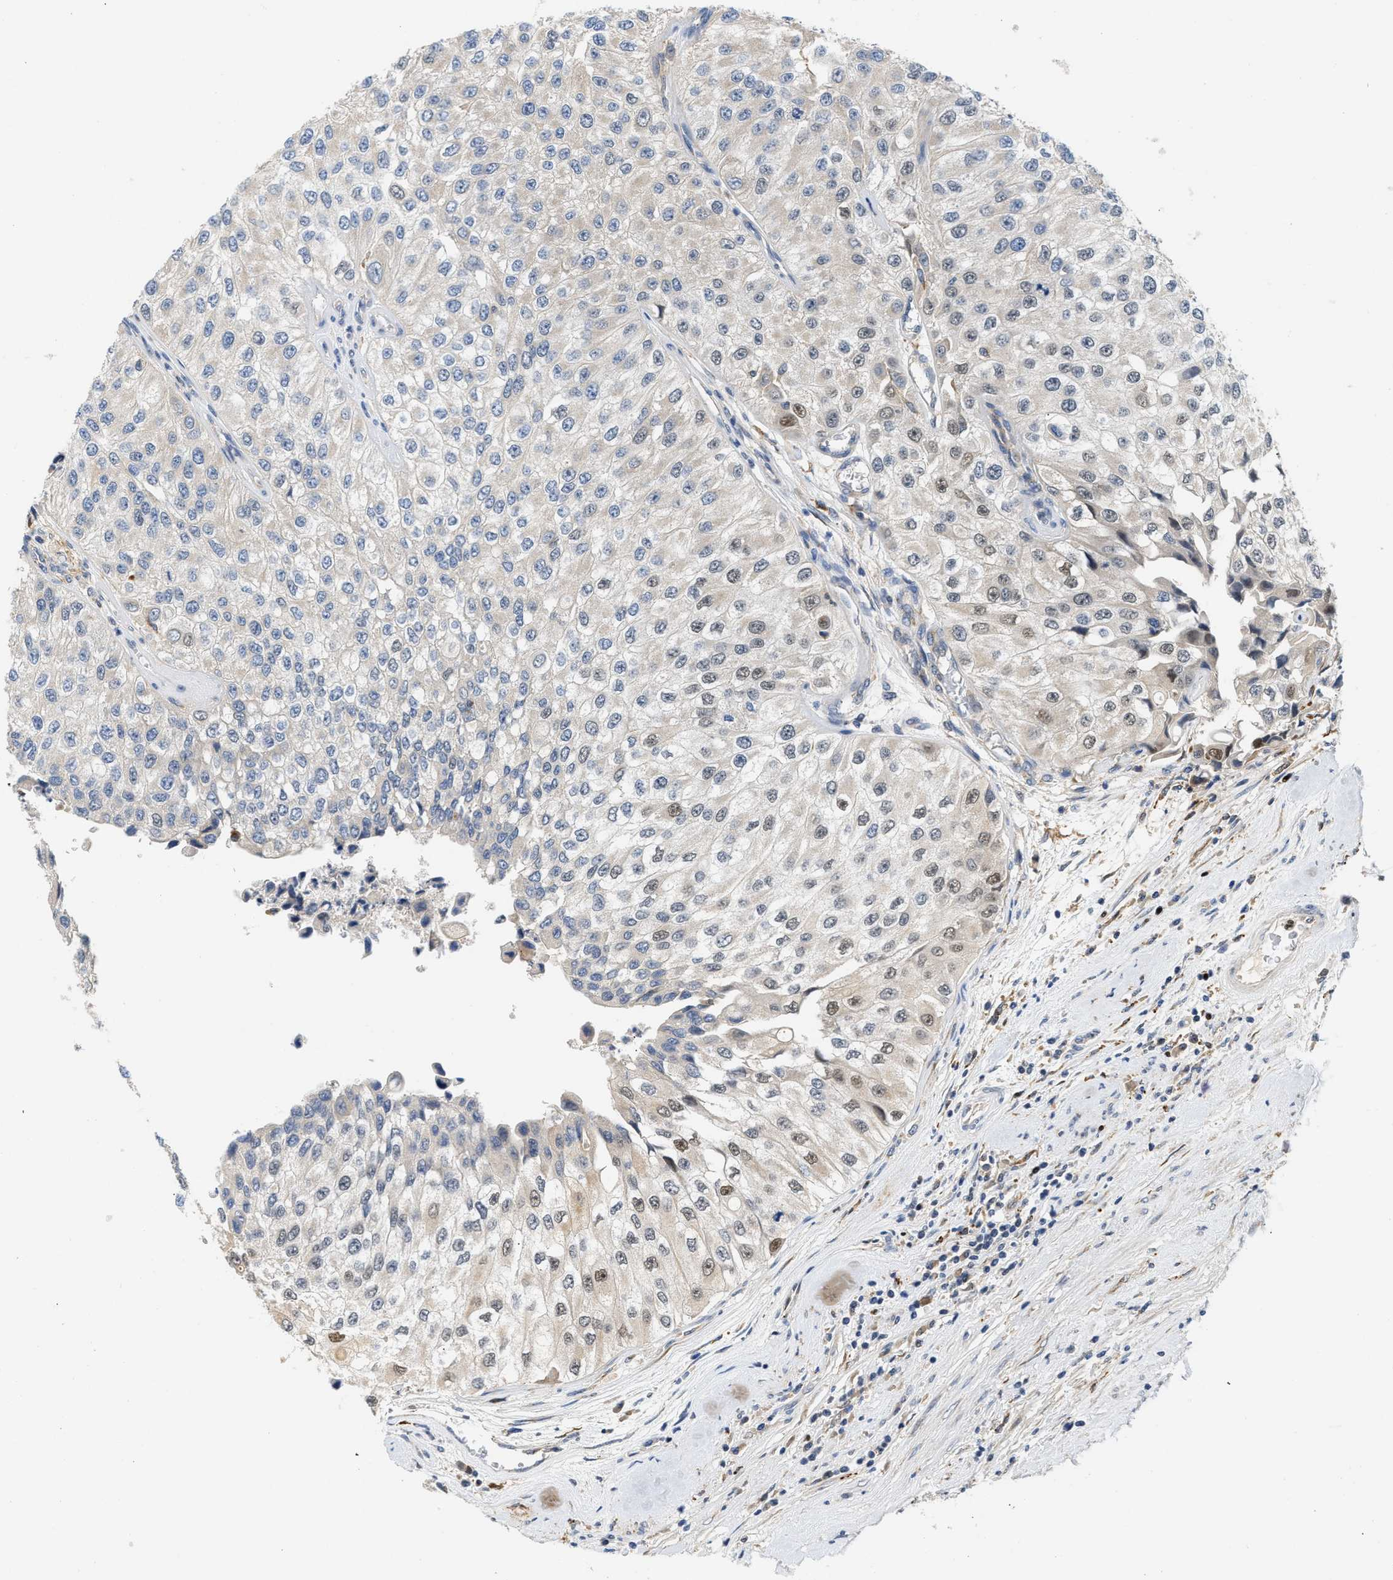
{"staining": {"intensity": "weak", "quantity": "<25%", "location": "nuclear"}, "tissue": "urothelial cancer", "cell_type": "Tumor cells", "image_type": "cancer", "snomed": [{"axis": "morphology", "description": "Urothelial carcinoma, High grade"}, {"axis": "topography", "description": "Kidney"}, {"axis": "topography", "description": "Urinary bladder"}], "caption": "The image reveals no significant staining in tumor cells of urothelial cancer. (Brightfield microscopy of DAB immunohistochemistry at high magnification).", "gene": "PPM1L", "patient": {"sex": "male", "age": 77}}